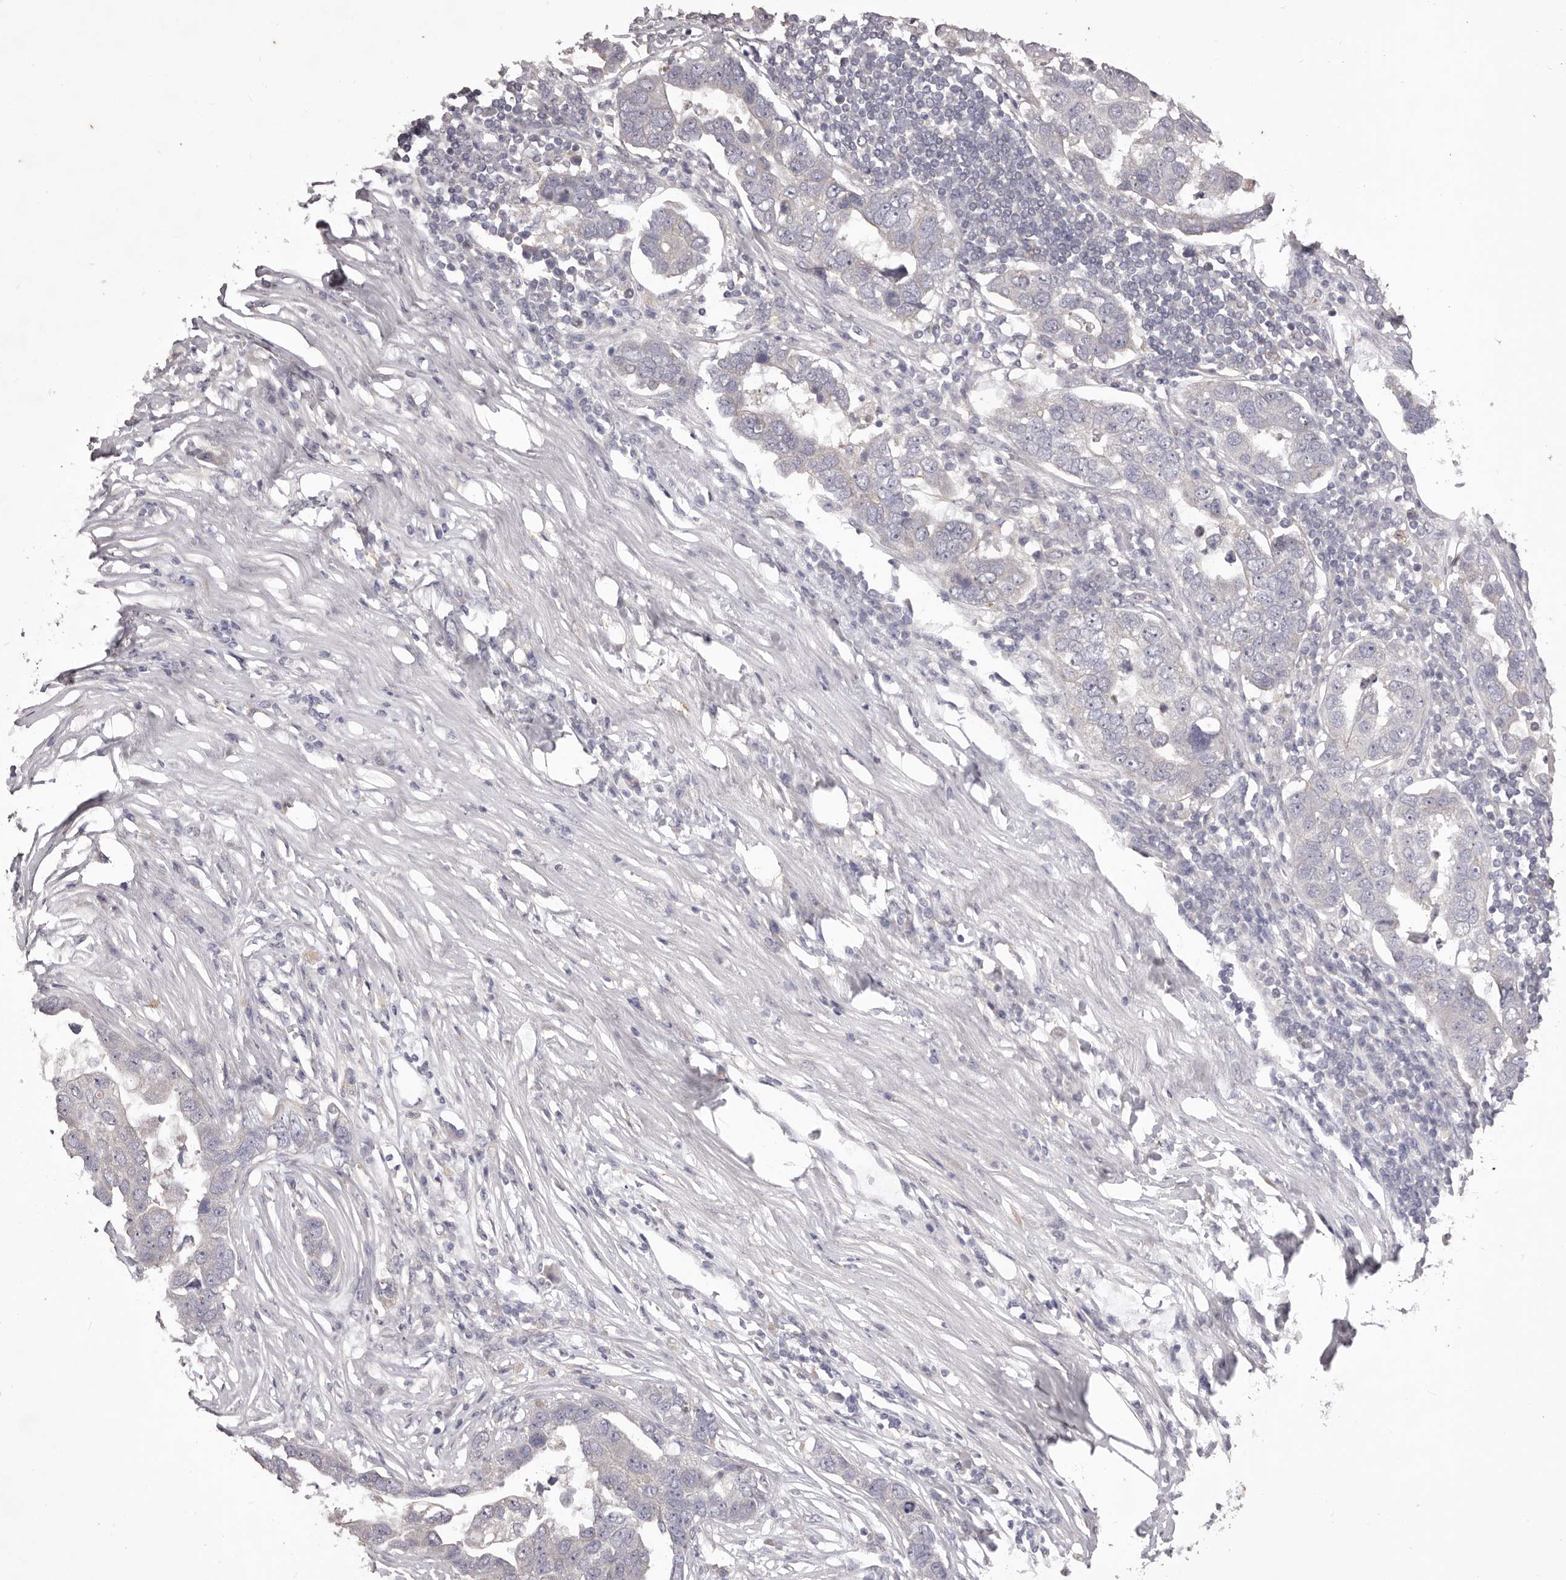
{"staining": {"intensity": "negative", "quantity": "none", "location": "none"}, "tissue": "pancreatic cancer", "cell_type": "Tumor cells", "image_type": "cancer", "snomed": [{"axis": "morphology", "description": "Adenocarcinoma, NOS"}, {"axis": "topography", "description": "Pancreas"}], "caption": "This micrograph is of adenocarcinoma (pancreatic) stained with IHC to label a protein in brown with the nuclei are counter-stained blue. There is no positivity in tumor cells. (DAB immunohistochemistry with hematoxylin counter stain).", "gene": "PNRC1", "patient": {"sex": "female", "age": 61}}